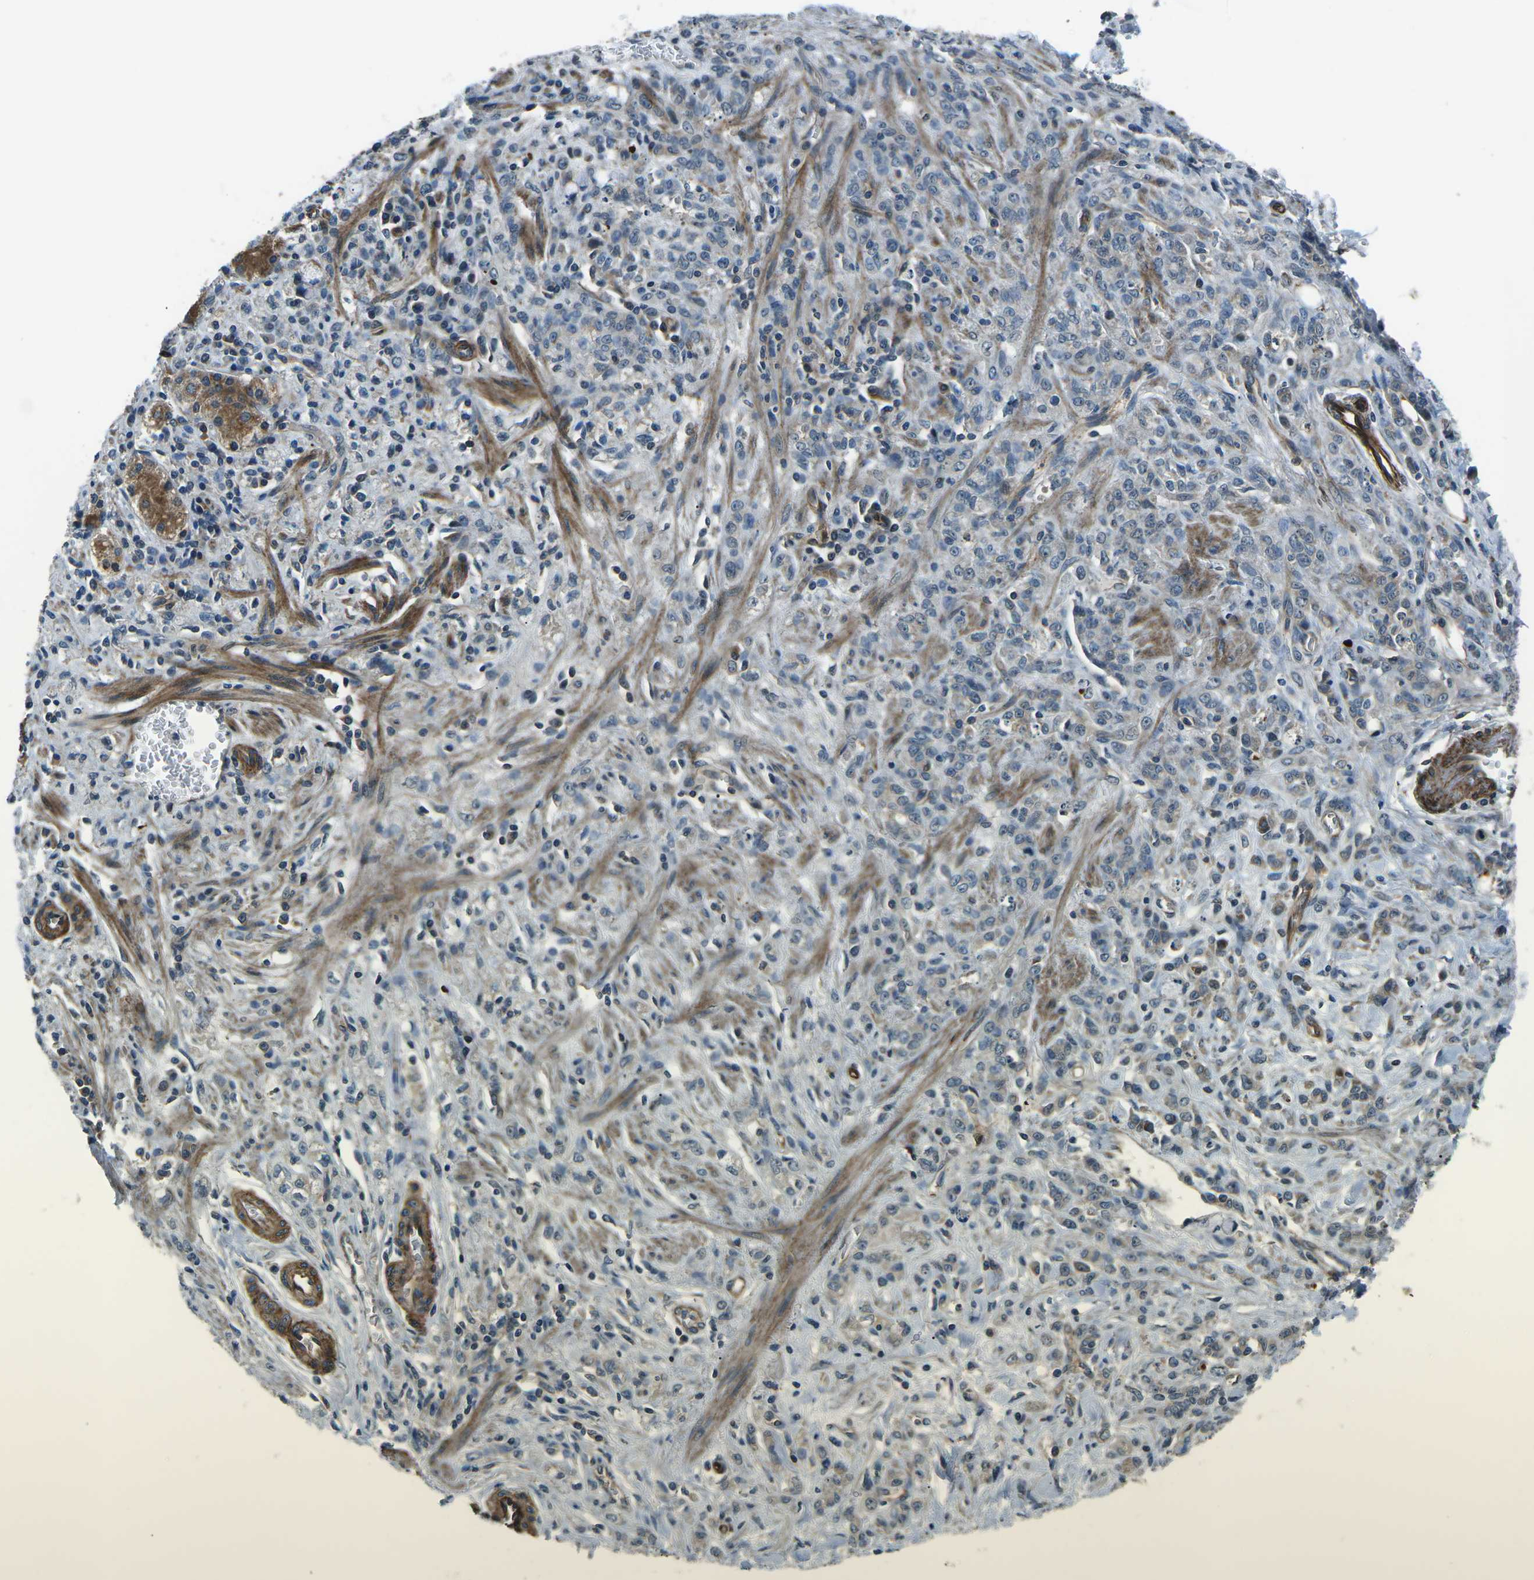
{"staining": {"intensity": "weak", "quantity": "25%-75%", "location": "cytoplasmic/membranous"}, "tissue": "stomach cancer", "cell_type": "Tumor cells", "image_type": "cancer", "snomed": [{"axis": "morphology", "description": "Normal tissue, NOS"}, {"axis": "morphology", "description": "Adenocarcinoma, NOS"}, {"axis": "topography", "description": "Stomach"}], "caption": "IHC image of human stomach adenocarcinoma stained for a protein (brown), which demonstrates low levels of weak cytoplasmic/membranous staining in about 25%-75% of tumor cells.", "gene": "AFAP1", "patient": {"sex": "male", "age": 82}}